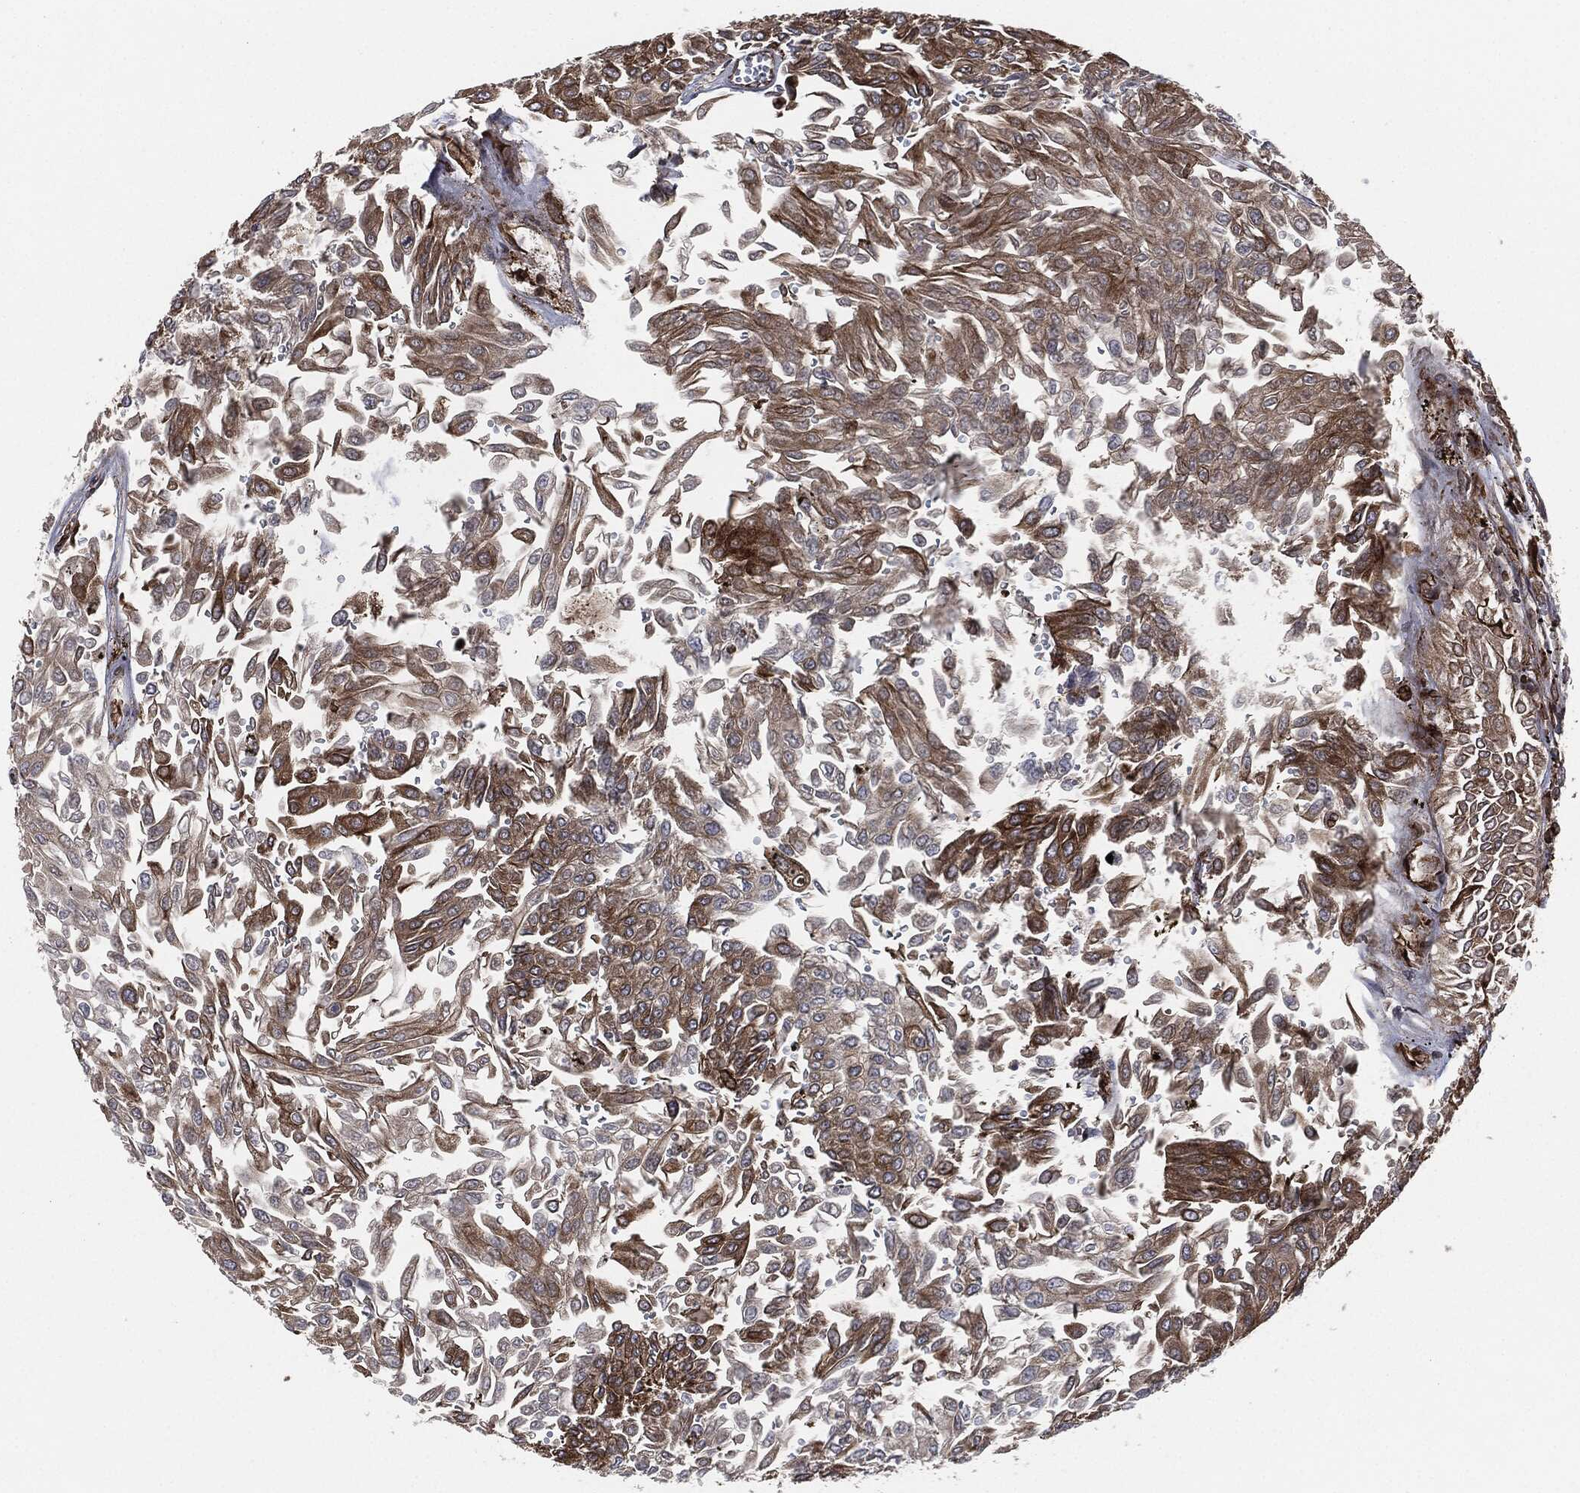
{"staining": {"intensity": "strong", "quantity": "25%-75%", "location": "cytoplasmic/membranous"}, "tissue": "urothelial cancer", "cell_type": "Tumor cells", "image_type": "cancer", "snomed": [{"axis": "morphology", "description": "Urothelial carcinoma, Low grade"}, {"axis": "topography", "description": "Urinary bladder"}], "caption": "Tumor cells show high levels of strong cytoplasmic/membranous positivity in about 25%-75% of cells in human urothelial cancer.", "gene": "CALR", "patient": {"sex": "male", "age": 67}}